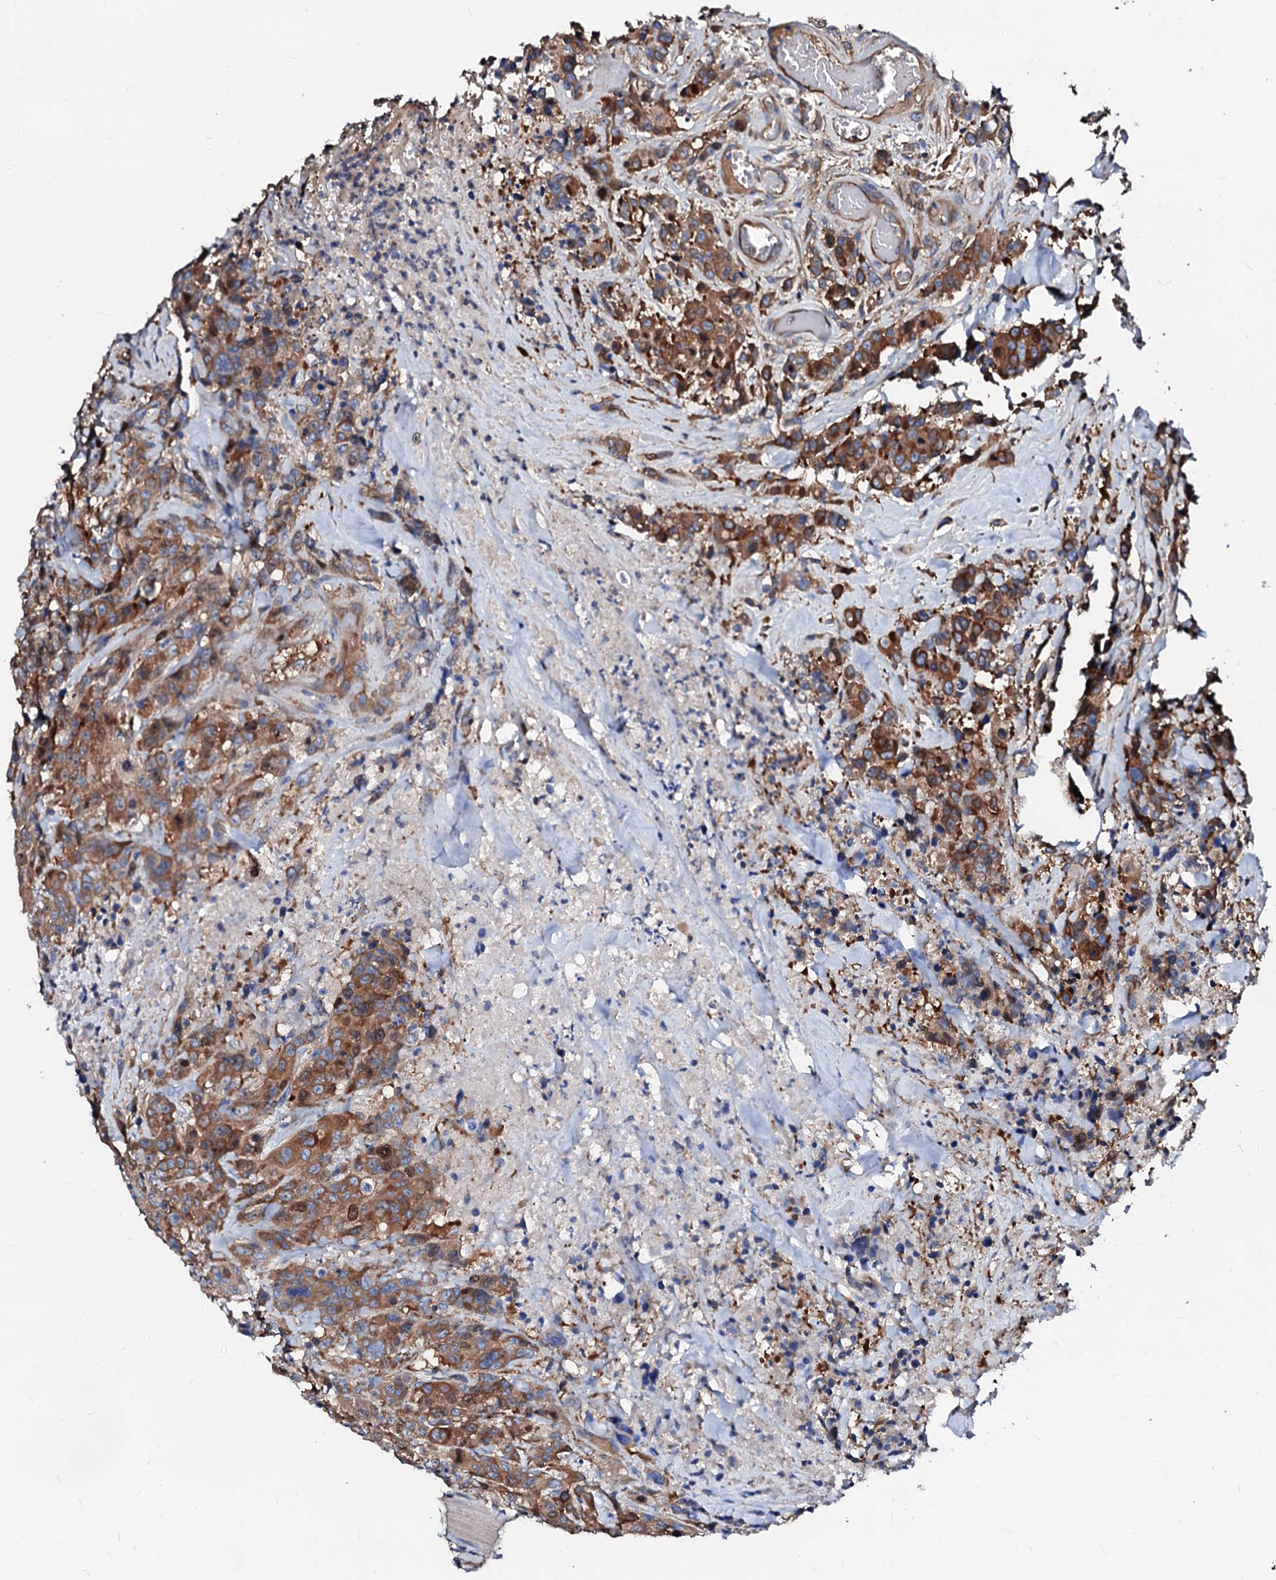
{"staining": {"intensity": "moderate", "quantity": ">75%", "location": "cytoplasmic/membranous"}, "tissue": "colorectal cancer", "cell_type": "Tumor cells", "image_type": "cancer", "snomed": [{"axis": "morphology", "description": "Adenocarcinoma, NOS"}, {"axis": "topography", "description": "Colon"}], "caption": "Immunohistochemistry (IHC) of human colorectal cancer (adenocarcinoma) displays medium levels of moderate cytoplasmic/membranous expression in about >75% of tumor cells. The protein of interest is stained brown, and the nuclei are stained in blue (DAB (3,3'-diaminobenzidine) IHC with brightfield microscopy, high magnification).", "gene": "CSKMT", "patient": {"sex": "male", "age": 62}}